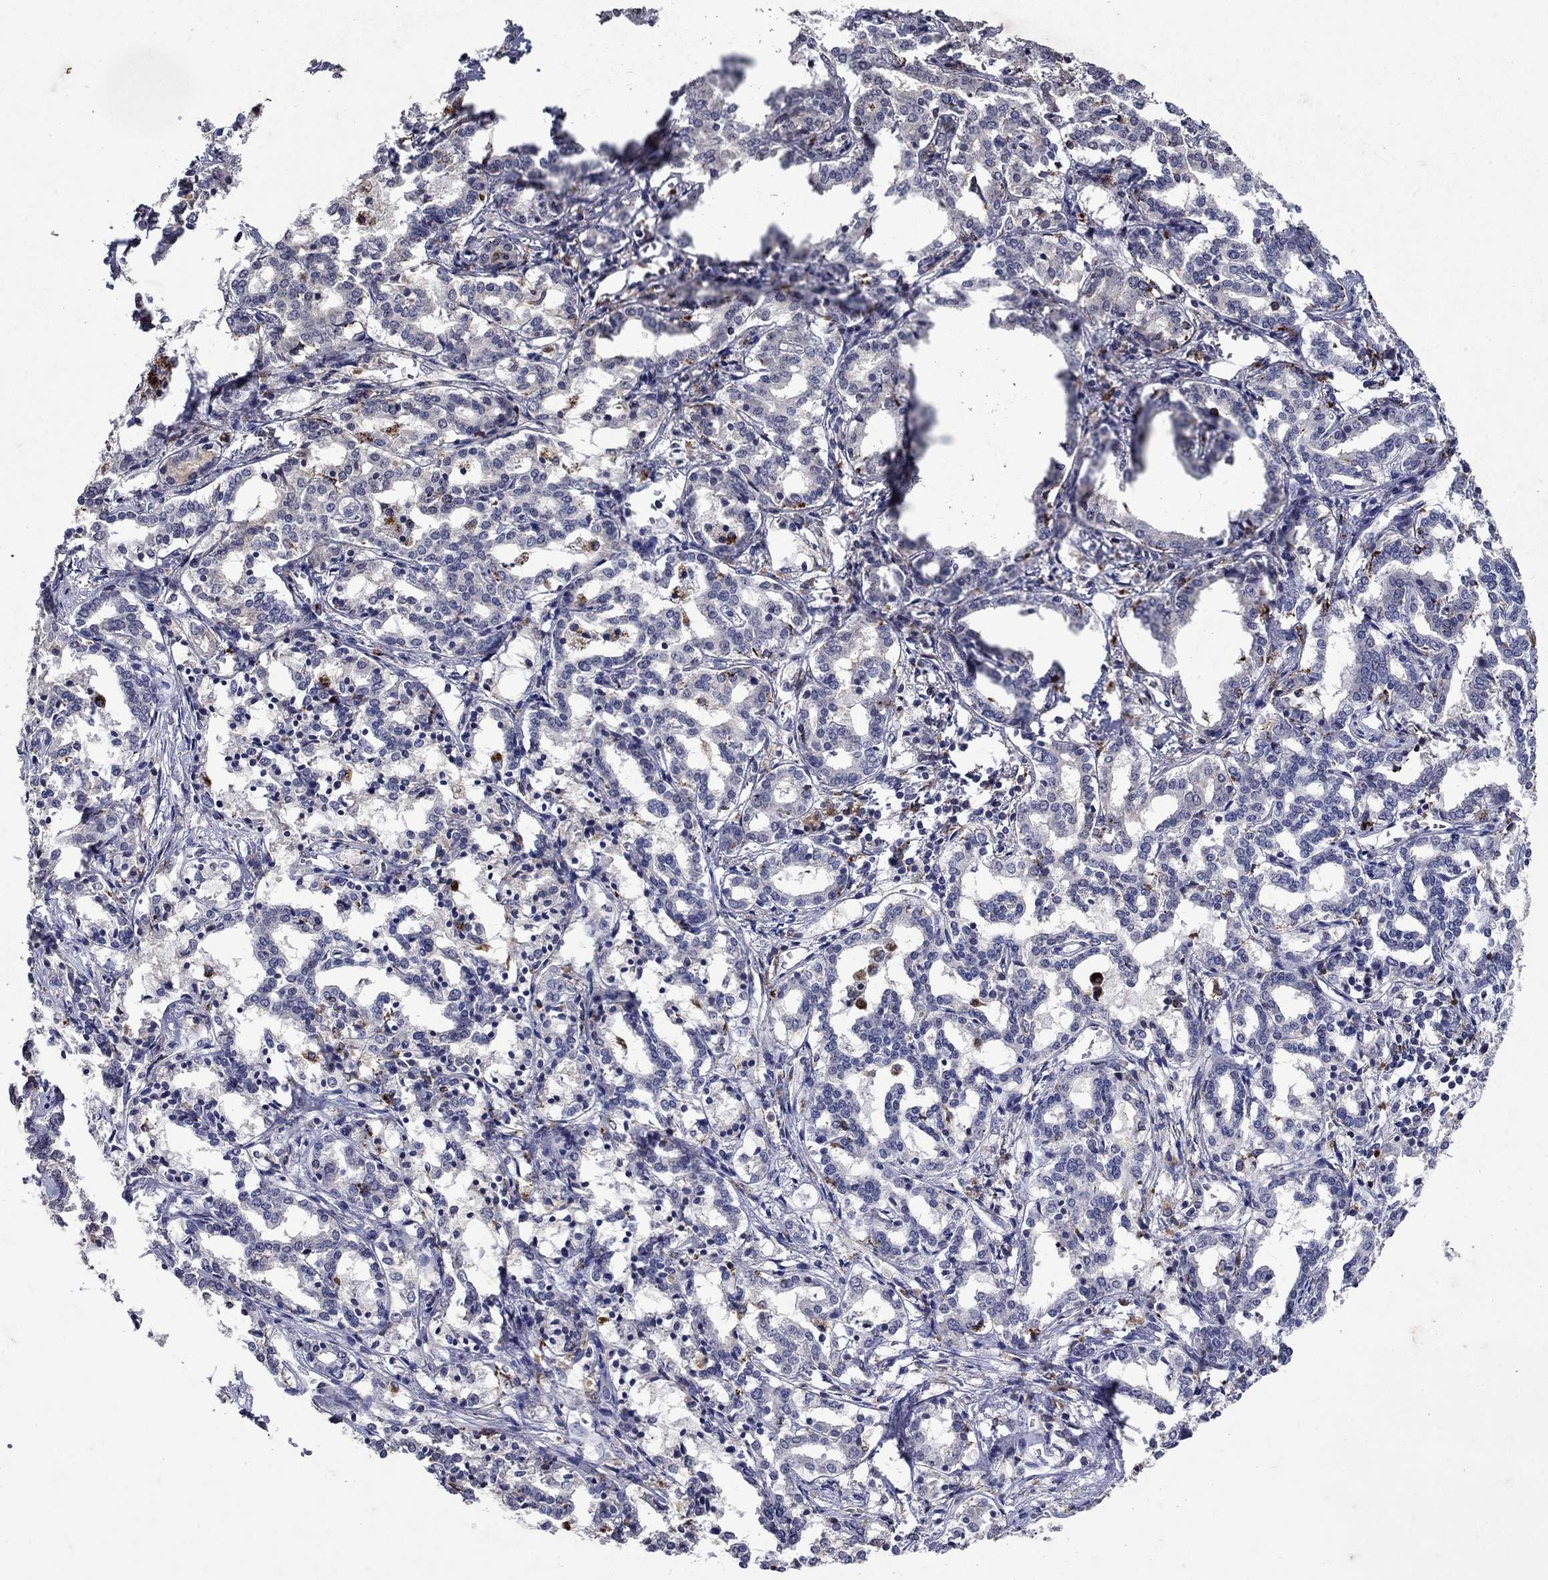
{"staining": {"intensity": "negative", "quantity": "none", "location": "none"}, "tissue": "liver cancer", "cell_type": "Tumor cells", "image_type": "cancer", "snomed": [{"axis": "morphology", "description": "Cholangiocarcinoma"}, {"axis": "topography", "description": "Liver"}], "caption": "The histopathology image exhibits no significant expression in tumor cells of liver cancer.", "gene": "NPC2", "patient": {"sex": "female", "age": 47}}